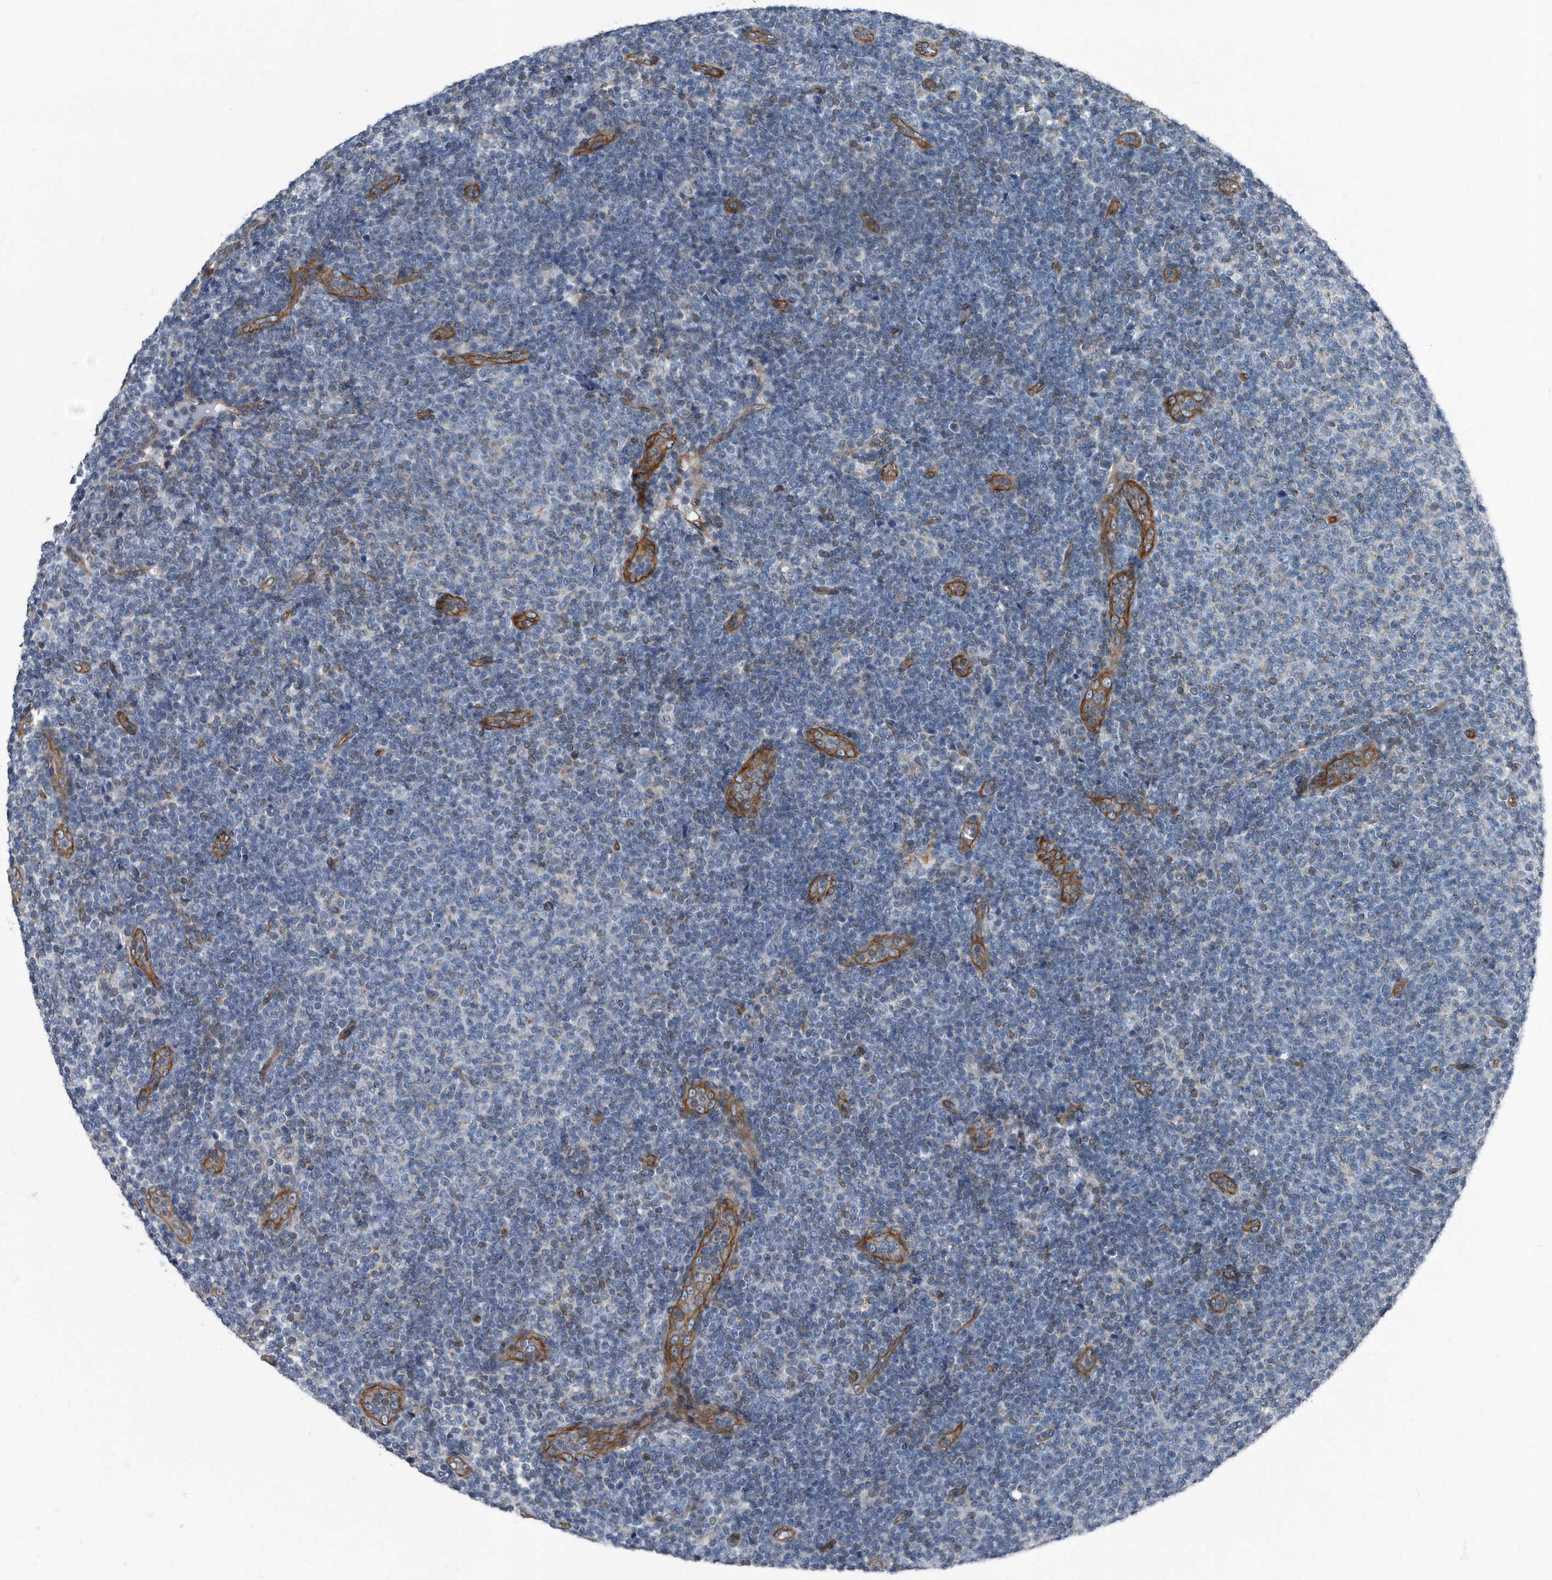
{"staining": {"intensity": "negative", "quantity": "none", "location": "none"}, "tissue": "lymphoma", "cell_type": "Tumor cells", "image_type": "cancer", "snomed": [{"axis": "morphology", "description": "Malignant lymphoma, non-Hodgkin's type, Low grade"}, {"axis": "topography", "description": "Lymph node"}], "caption": "This is a image of immunohistochemistry staining of malignant lymphoma, non-Hodgkin's type (low-grade), which shows no positivity in tumor cells.", "gene": "PLEC", "patient": {"sex": "male", "age": 66}}